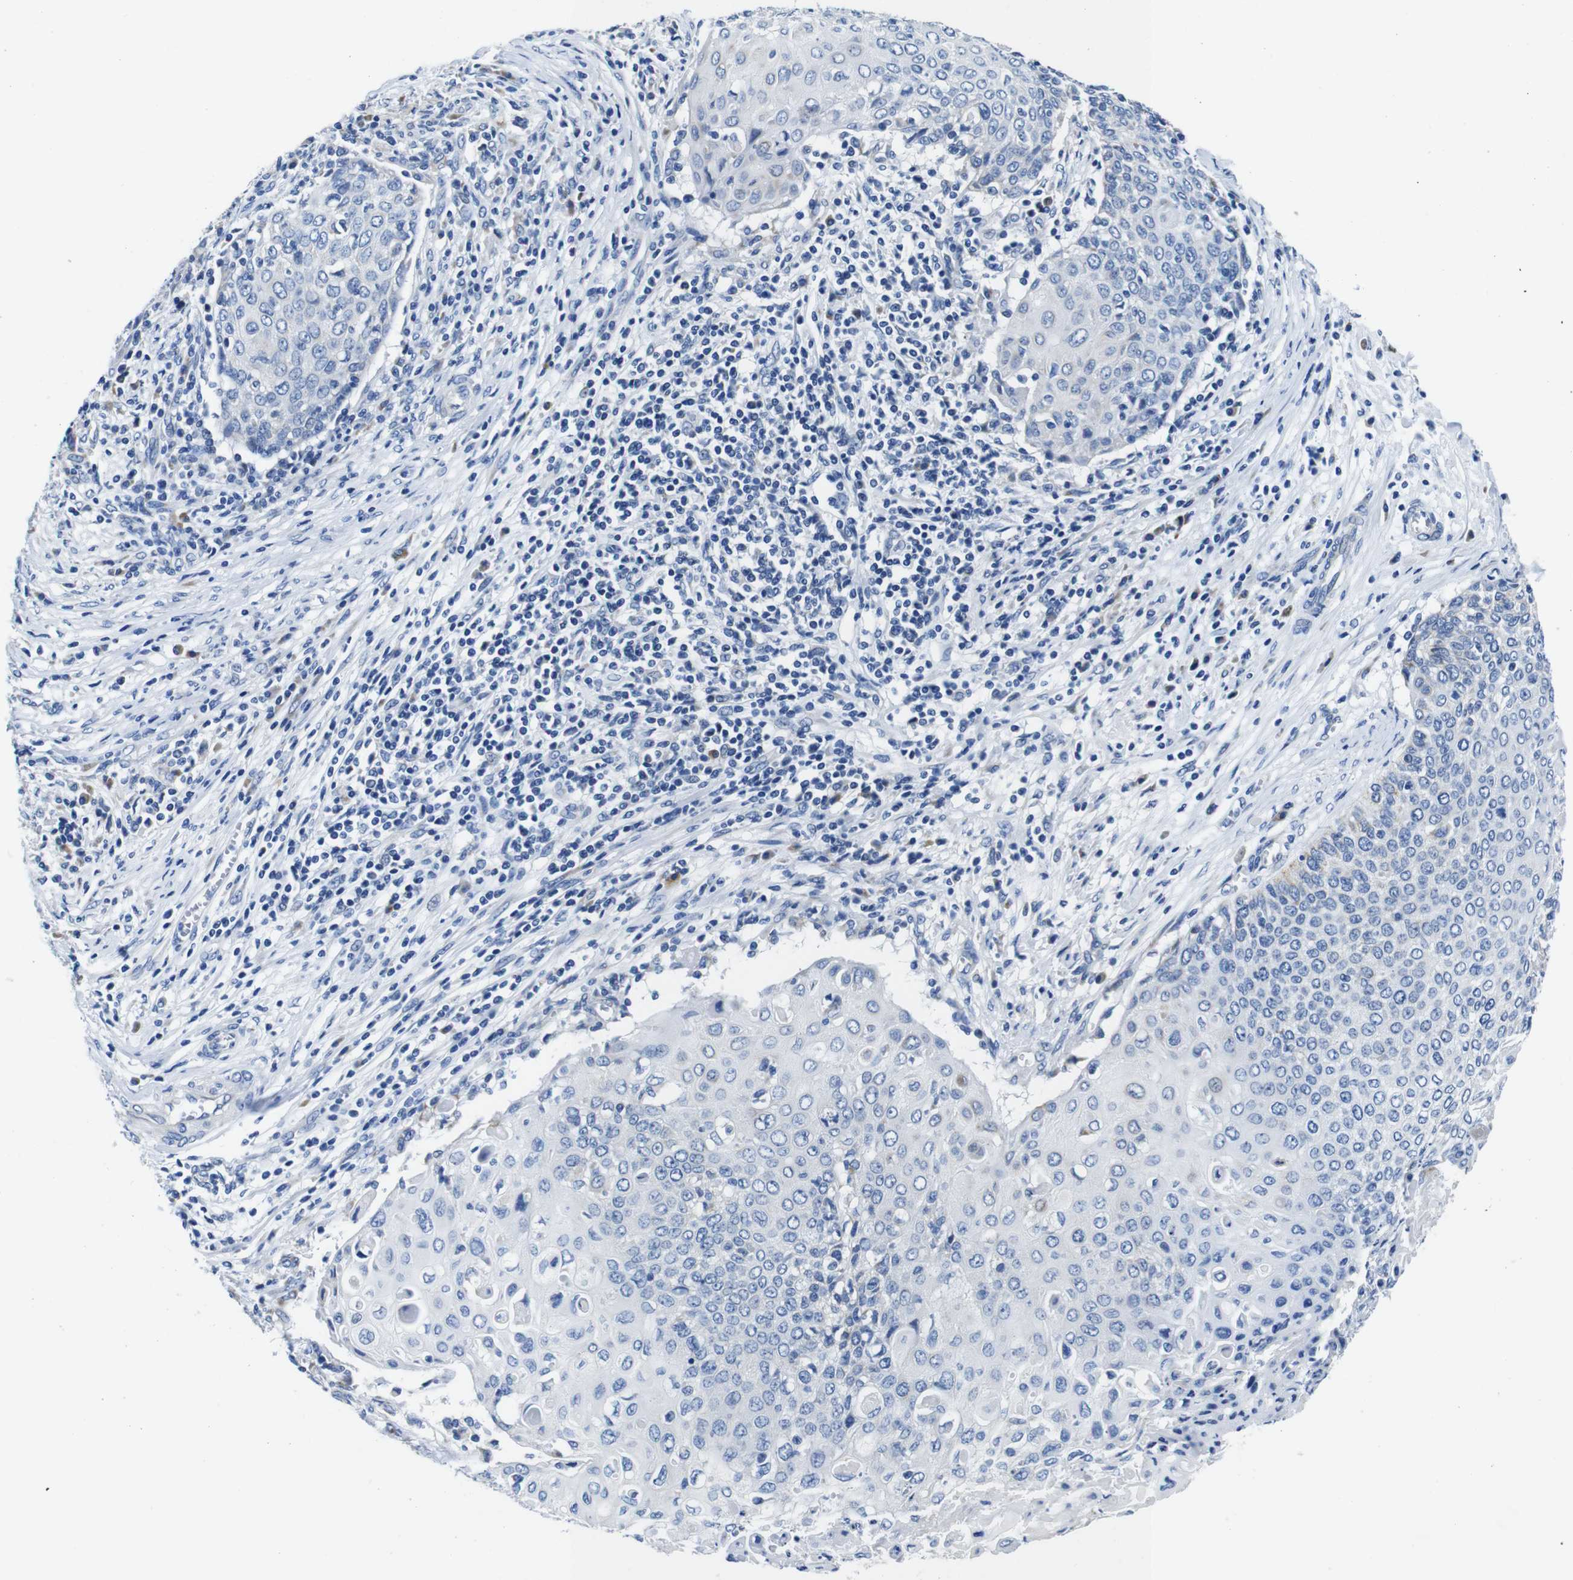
{"staining": {"intensity": "negative", "quantity": "none", "location": "none"}, "tissue": "cervical cancer", "cell_type": "Tumor cells", "image_type": "cancer", "snomed": [{"axis": "morphology", "description": "Squamous cell carcinoma, NOS"}, {"axis": "topography", "description": "Cervix"}], "caption": "This photomicrograph is of cervical squamous cell carcinoma stained with immunohistochemistry (IHC) to label a protein in brown with the nuclei are counter-stained blue. There is no expression in tumor cells.", "gene": "SNX19", "patient": {"sex": "female", "age": 39}}